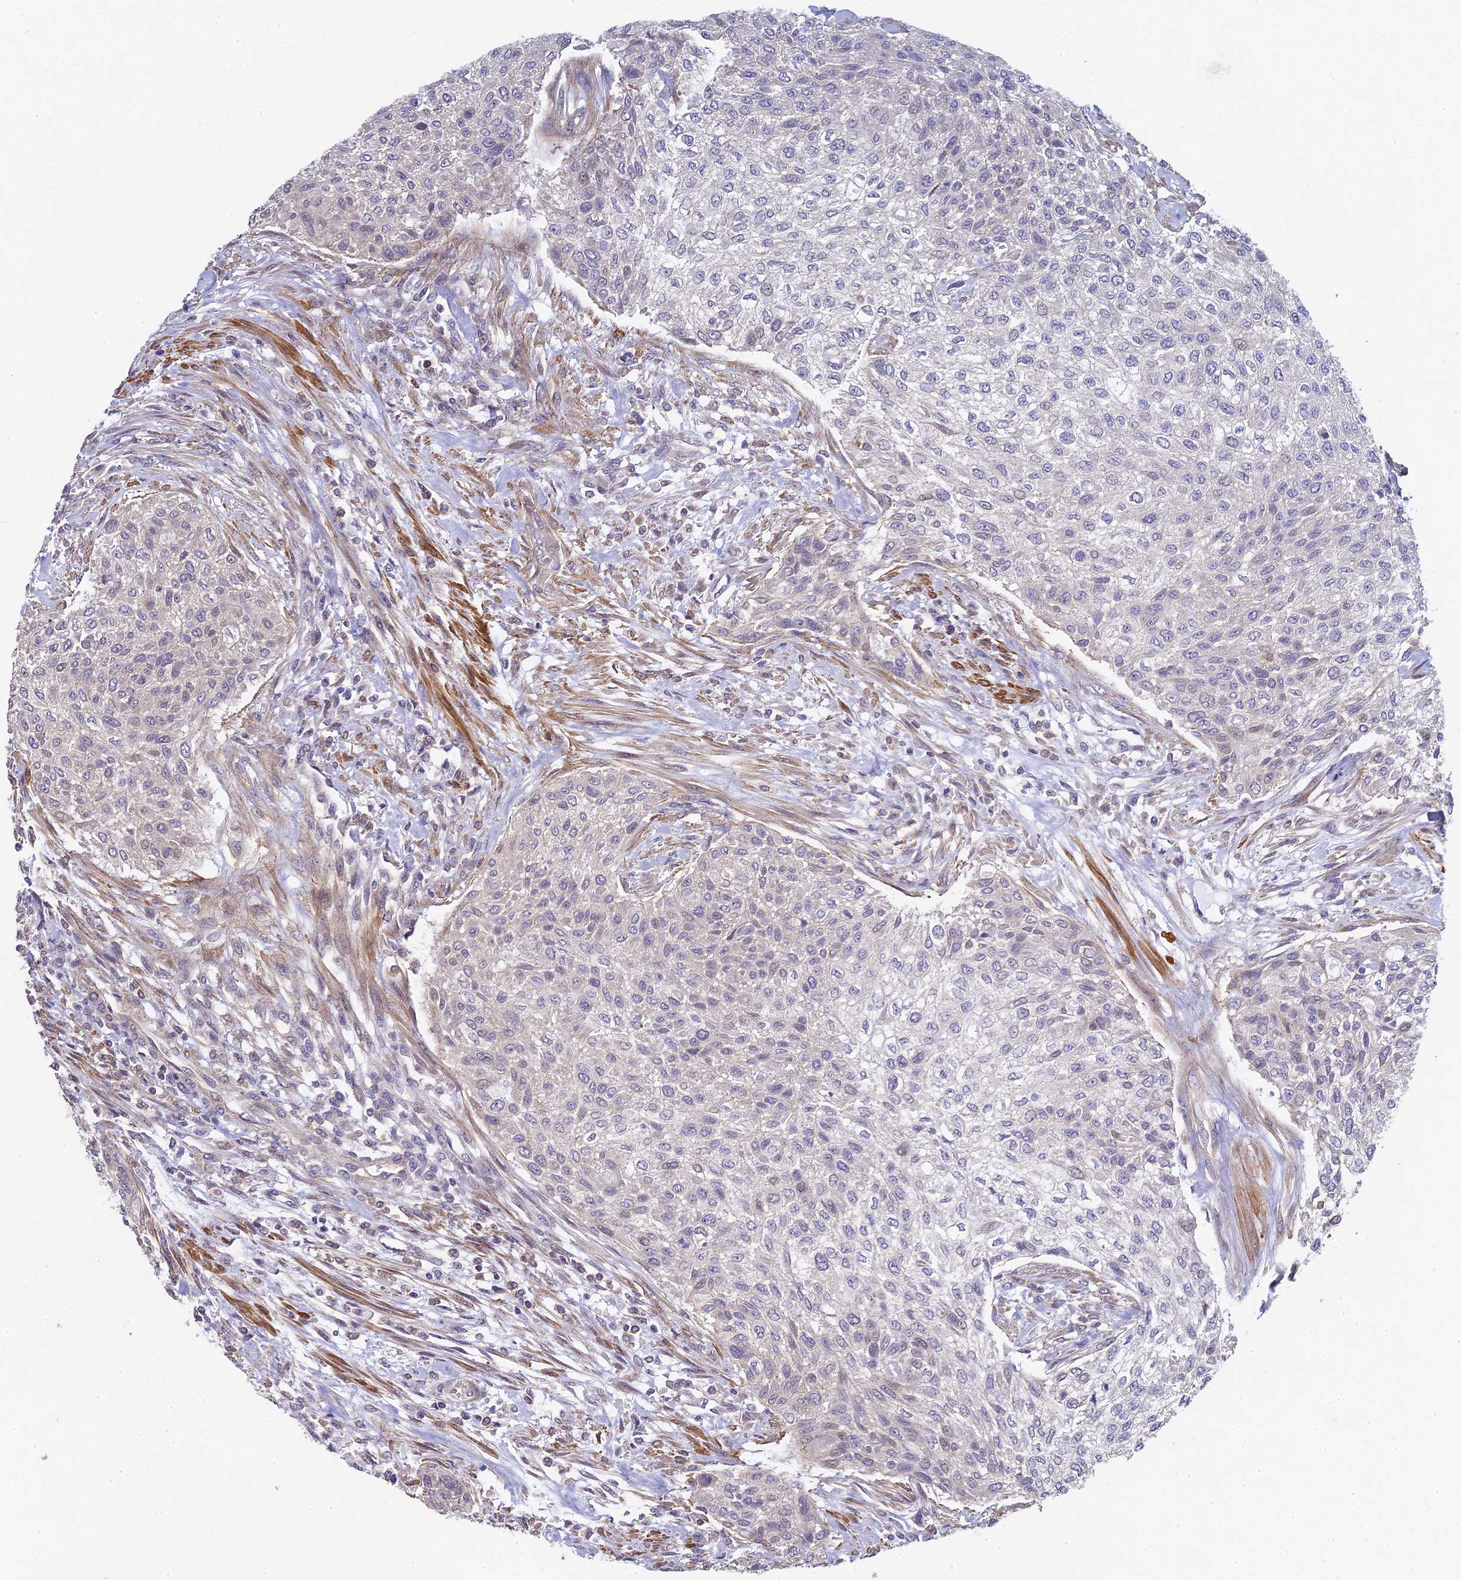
{"staining": {"intensity": "negative", "quantity": "none", "location": "none"}, "tissue": "urothelial cancer", "cell_type": "Tumor cells", "image_type": "cancer", "snomed": [{"axis": "morphology", "description": "Normal tissue, NOS"}, {"axis": "morphology", "description": "Urothelial carcinoma, NOS"}, {"axis": "topography", "description": "Urinary bladder"}, {"axis": "topography", "description": "Peripheral nerve tissue"}], "caption": "Tumor cells show no significant protein staining in urothelial cancer.", "gene": "DIXDC1", "patient": {"sex": "male", "age": 35}}